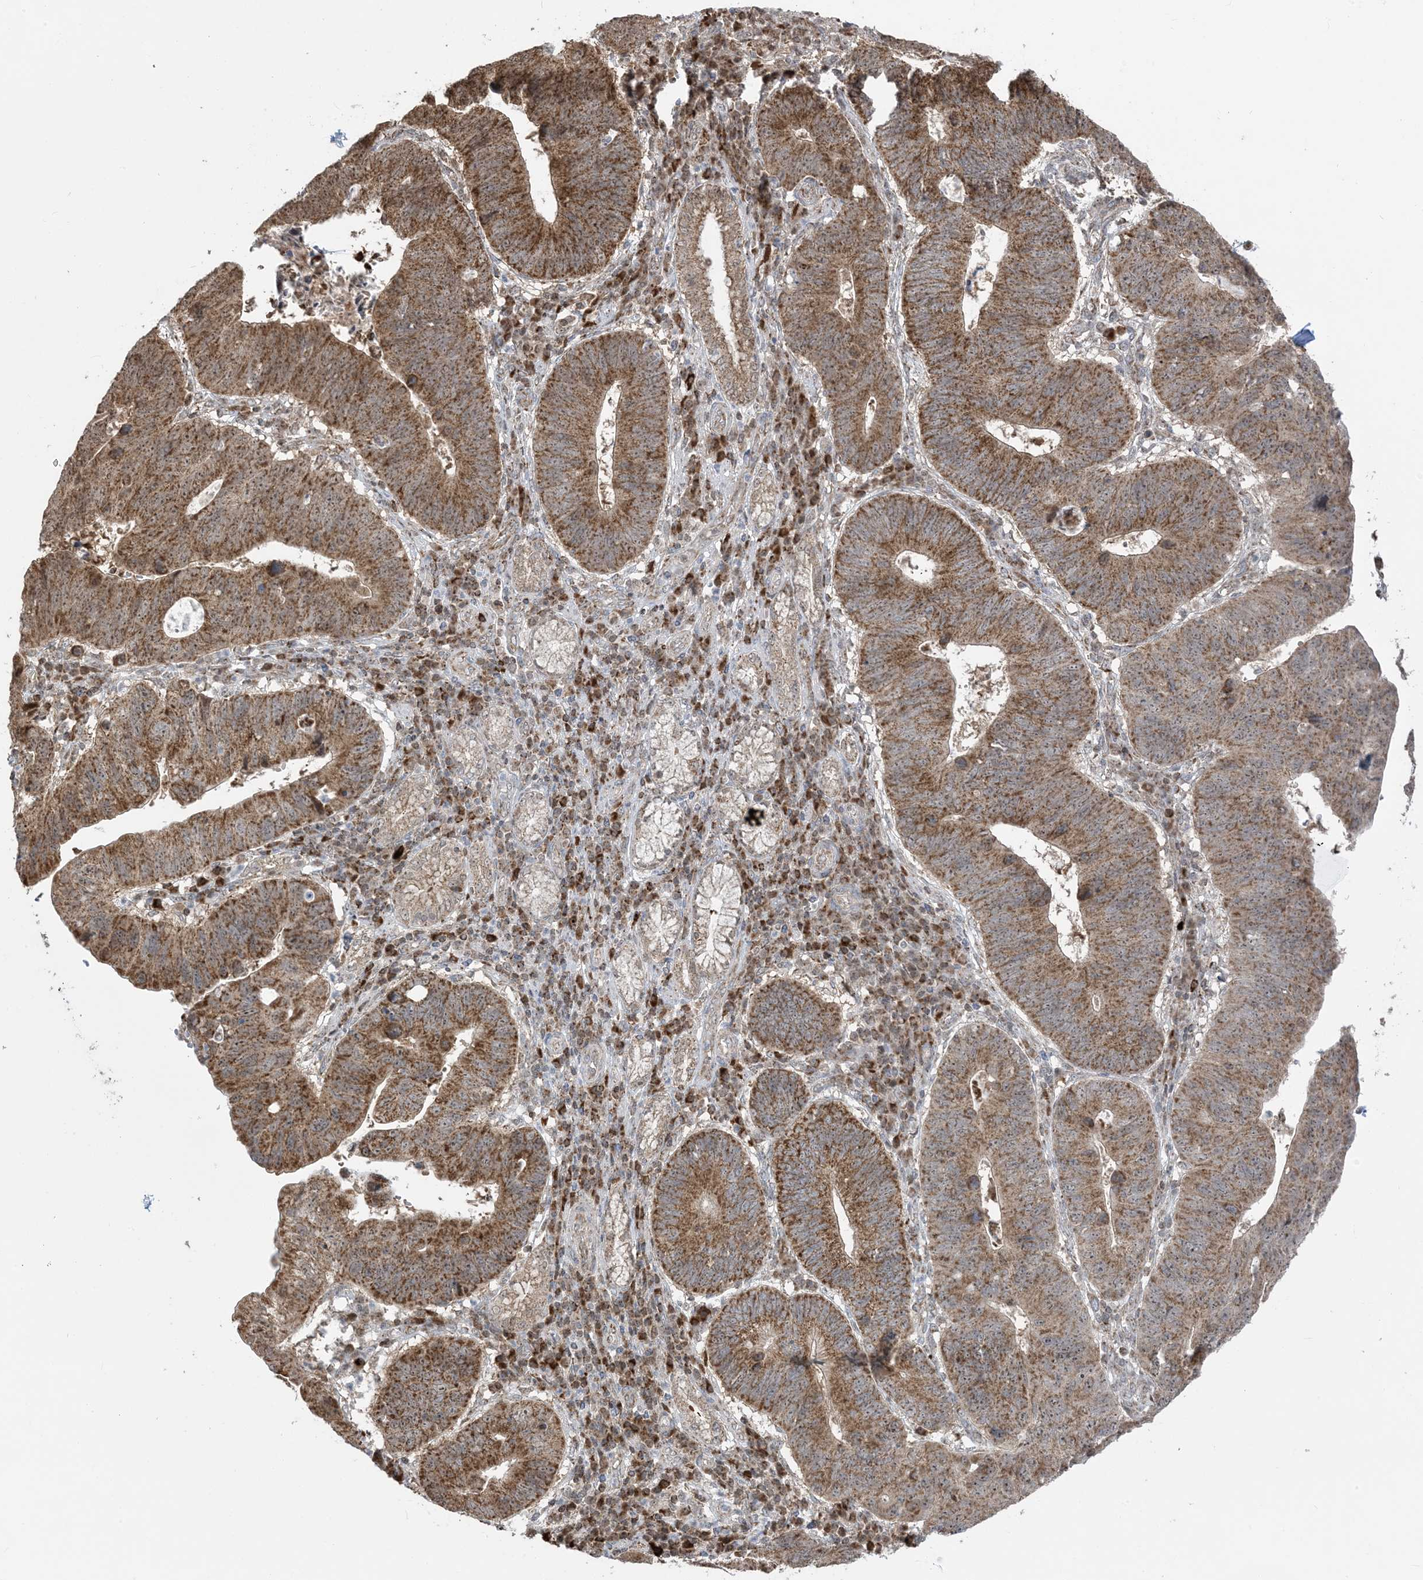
{"staining": {"intensity": "strong", "quantity": ">75%", "location": "cytoplasmic/membranous,nuclear"}, "tissue": "stomach cancer", "cell_type": "Tumor cells", "image_type": "cancer", "snomed": [{"axis": "morphology", "description": "Adenocarcinoma, NOS"}, {"axis": "topography", "description": "Stomach"}], "caption": "Human stomach cancer stained with a protein marker exhibits strong staining in tumor cells.", "gene": "MAPKBP1", "patient": {"sex": "male", "age": 59}}